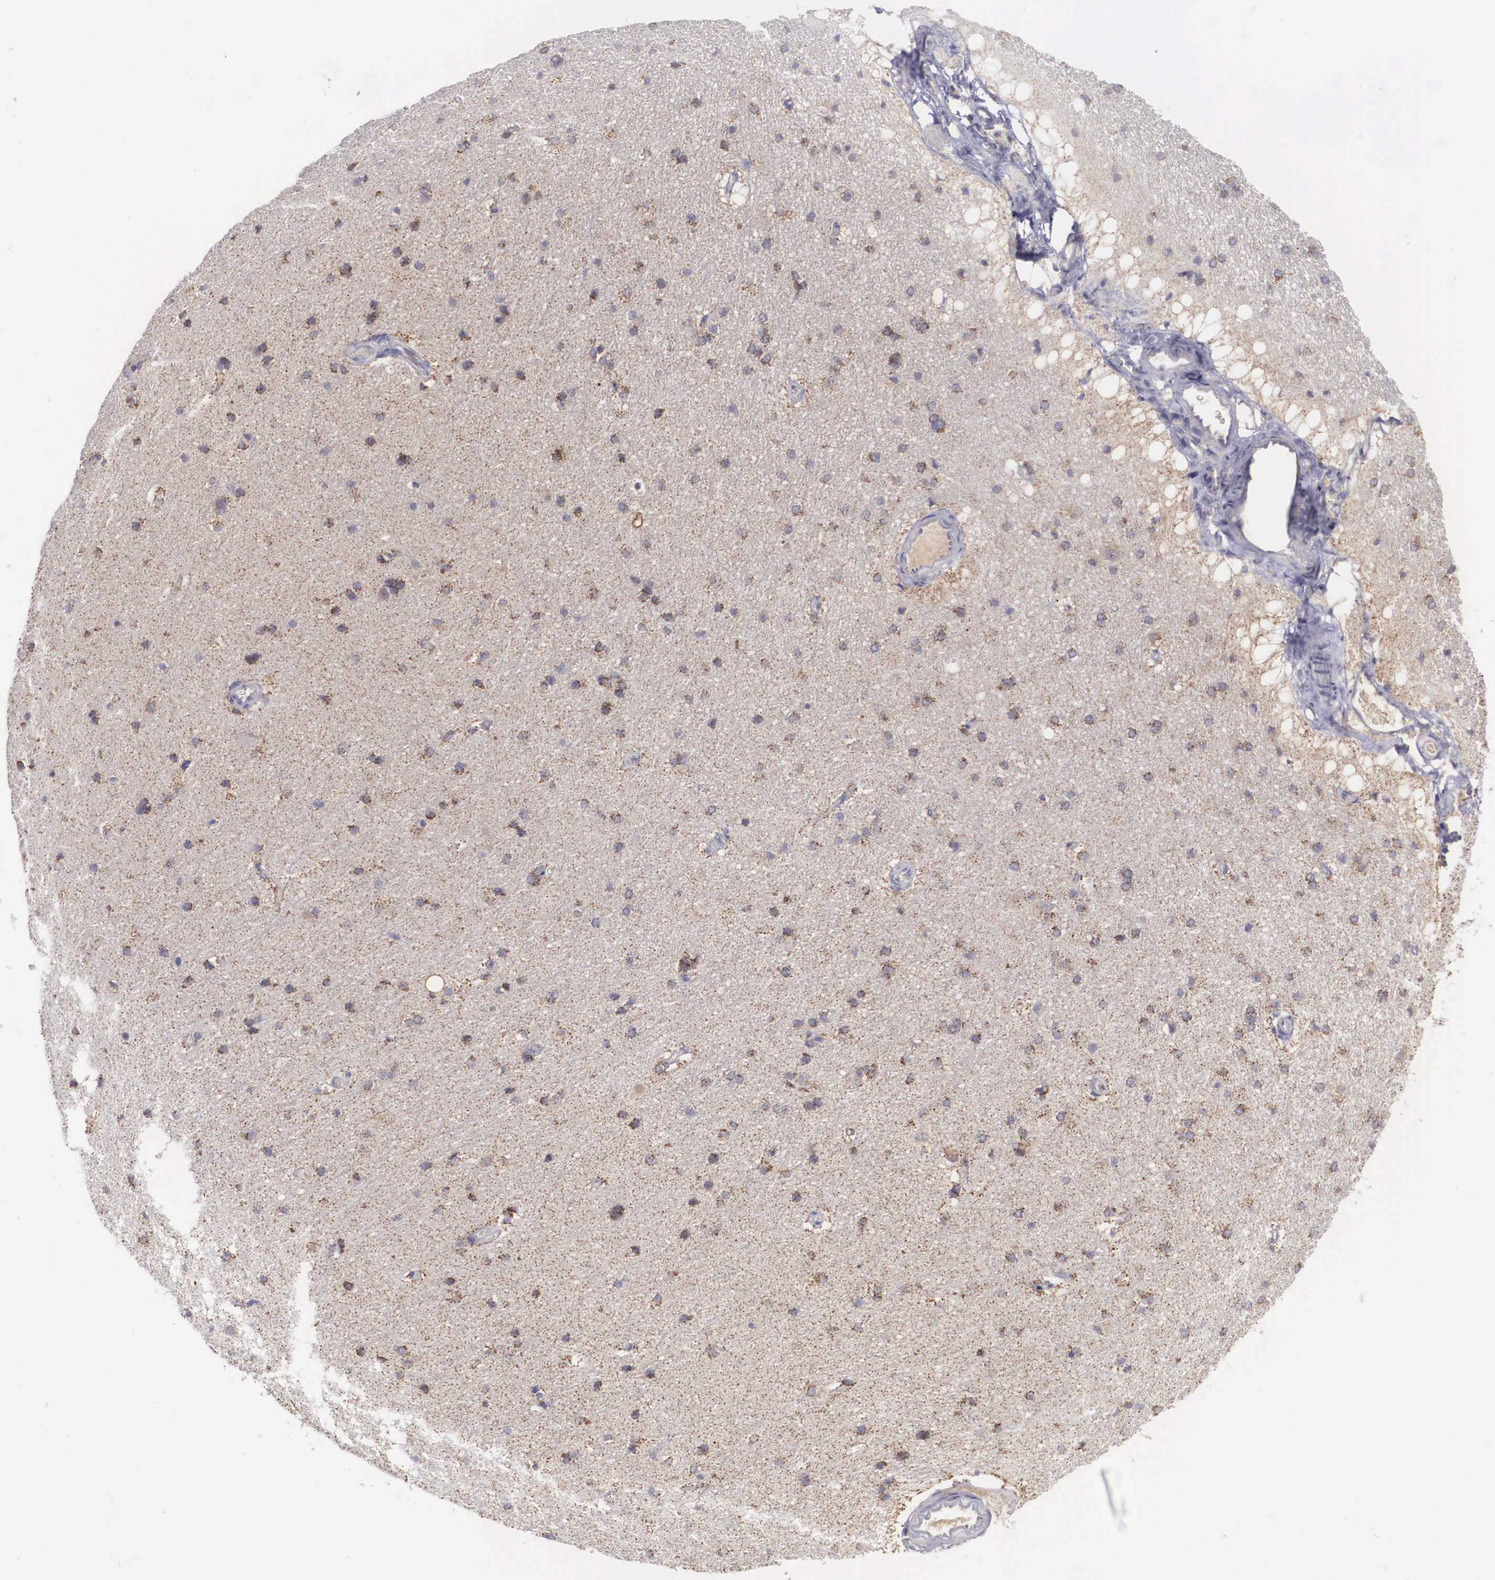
{"staining": {"intensity": "negative", "quantity": "none", "location": "none"}, "tissue": "cerebral cortex", "cell_type": "Endothelial cells", "image_type": "normal", "snomed": [{"axis": "morphology", "description": "Normal tissue, NOS"}, {"axis": "topography", "description": "Cerebral cortex"}, {"axis": "topography", "description": "Hippocampus"}], "caption": "High magnification brightfield microscopy of benign cerebral cortex stained with DAB (3,3'-diaminobenzidine) (brown) and counterstained with hematoxylin (blue): endothelial cells show no significant staining. The staining is performed using DAB (3,3'-diaminobenzidine) brown chromogen with nuclei counter-stained in using hematoxylin.", "gene": "NREP", "patient": {"sex": "female", "age": 19}}